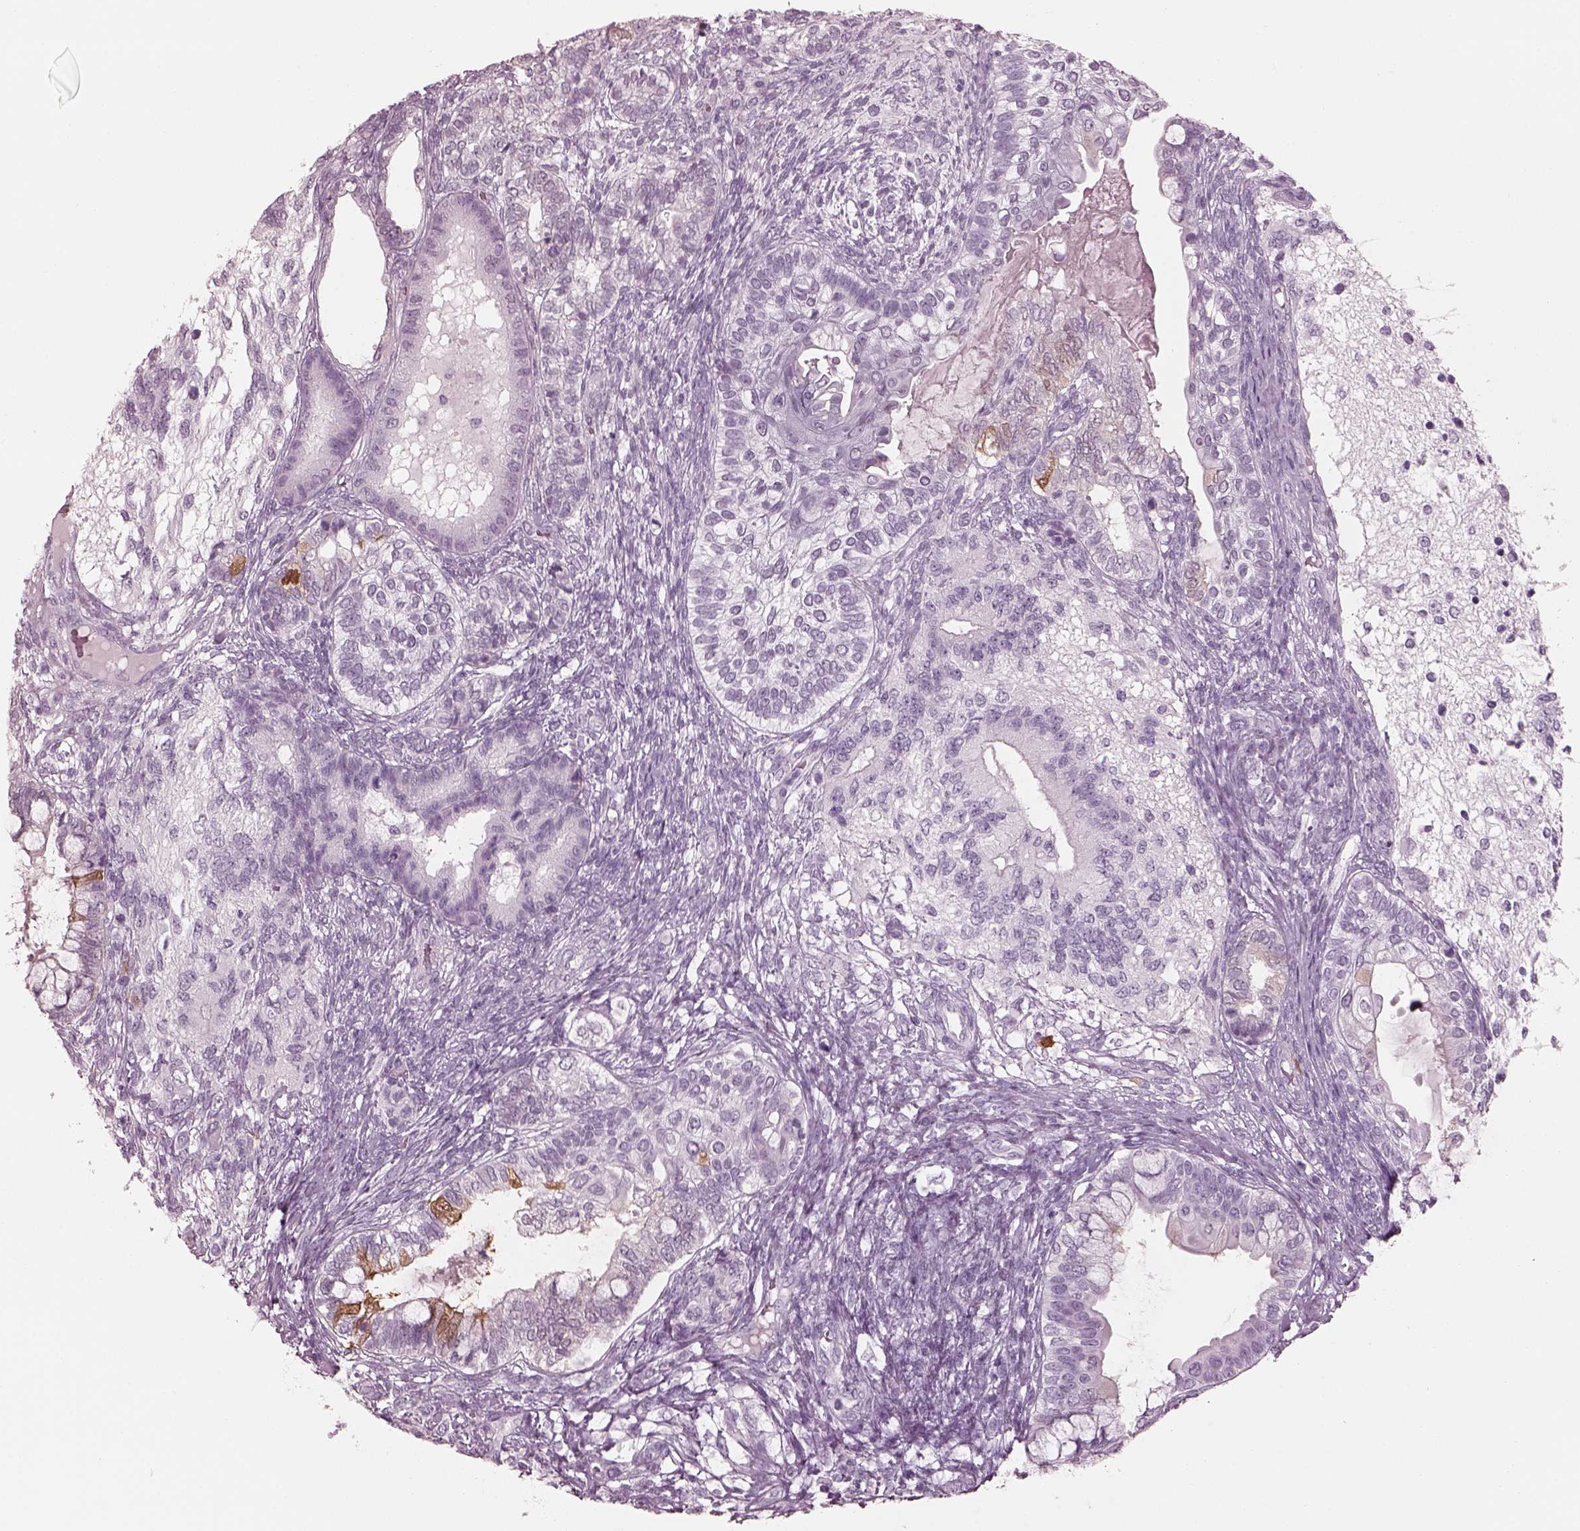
{"staining": {"intensity": "negative", "quantity": "none", "location": "none"}, "tissue": "testis cancer", "cell_type": "Tumor cells", "image_type": "cancer", "snomed": [{"axis": "morphology", "description": "Seminoma, NOS"}, {"axis": "morphology", "description": "Carcinoma, Embryonal, NOS"}, {"axis": "topography", "description": "Testis"}], "caption": "Tumor cells show no significant protein expression in seminoma (testis). (Stains: DAB immunohistochemistry (IHC) with hematoxylin counter stain, Microscopy: brightfield microscopy at high magnification).", "gene": "C2orf81", "patient": {"sex": "male", "age": 41}}